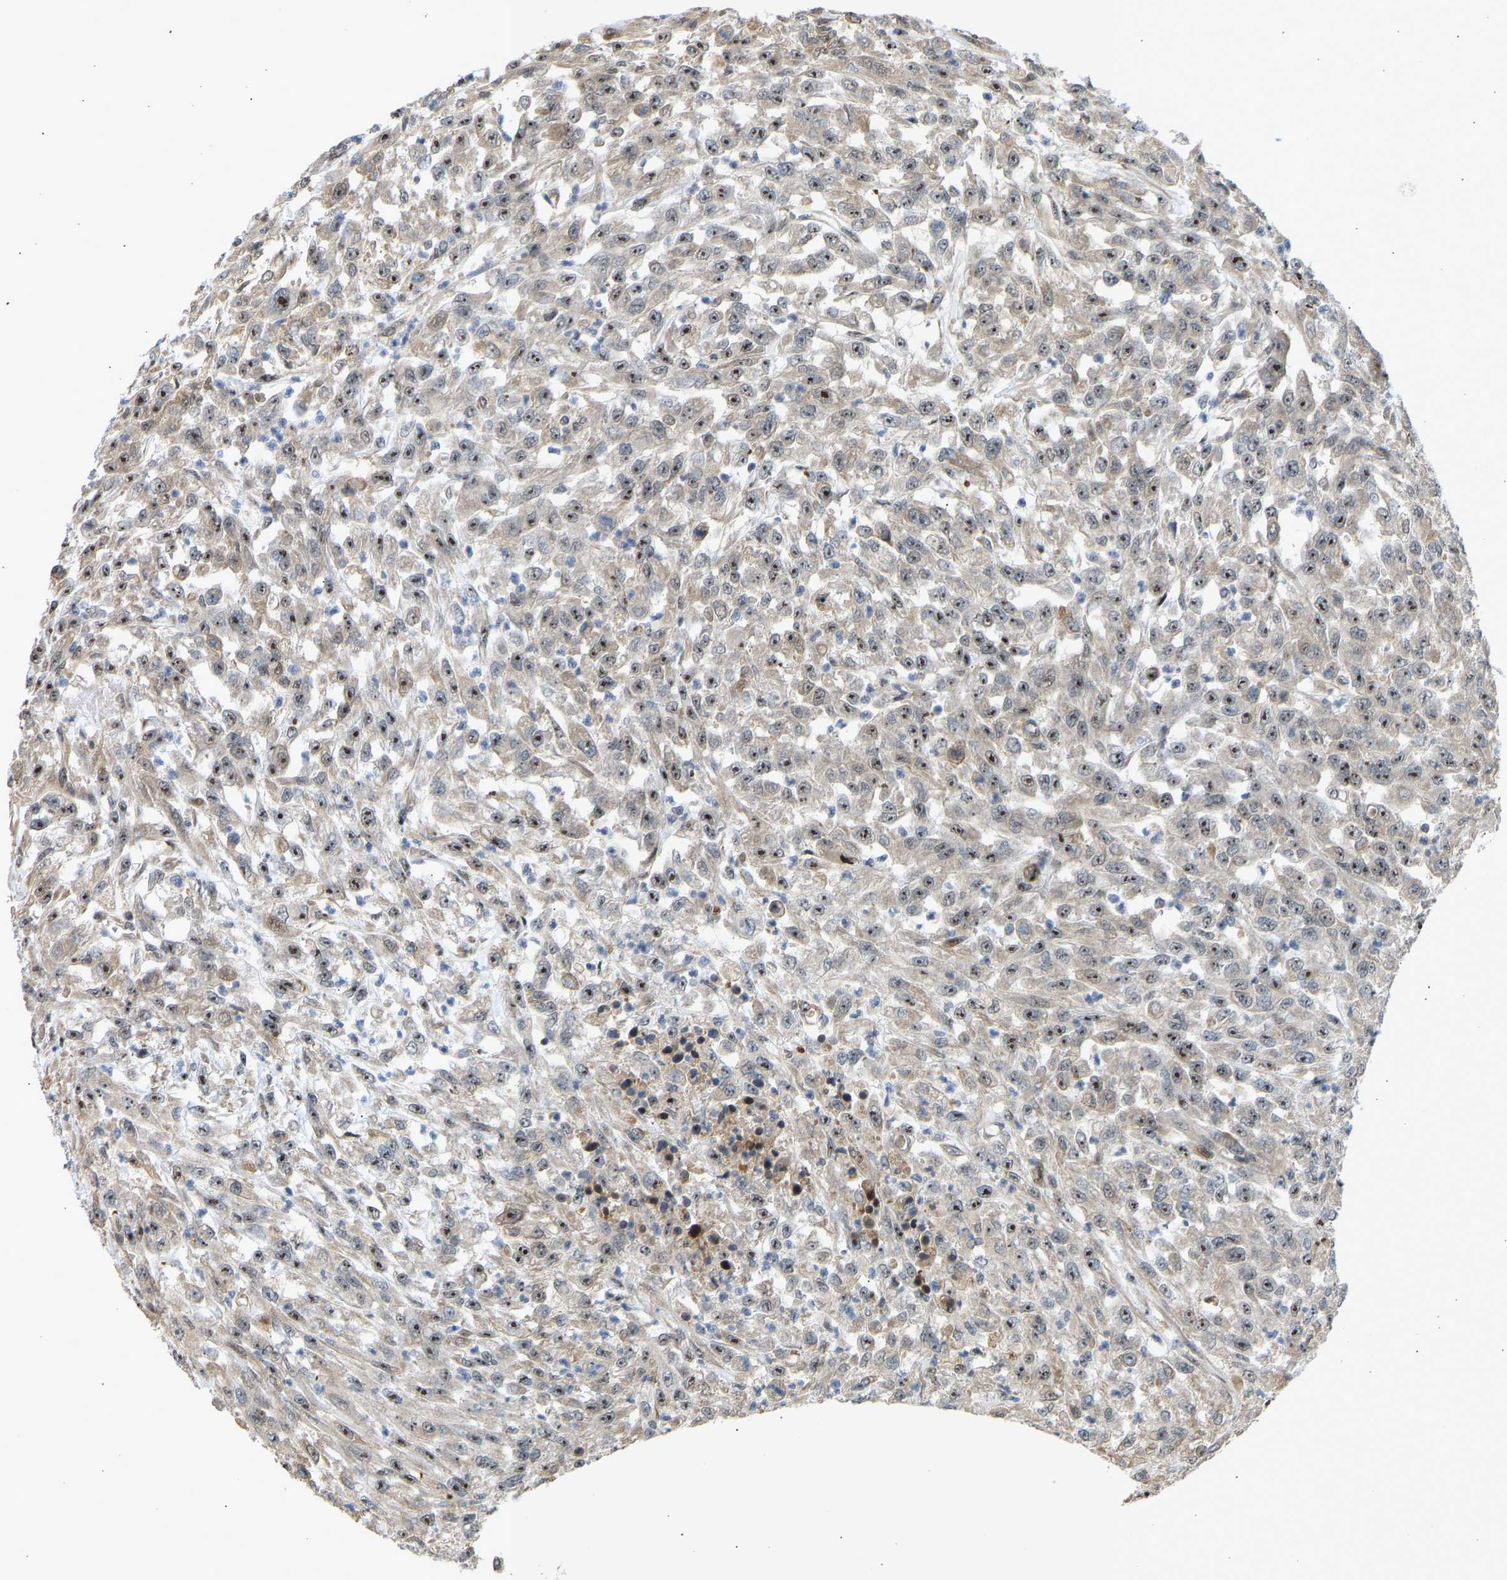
{"staining": {"intensity": "moderate", "quantity": ">75%", "location": "nuclear"}, "tissue": "urothelial cancer", "cell_type": "Tumor cells", "image_type": "cancer", "snomed": [{"axis": "morphology", "description": "Urothelial carcinoma, High grade"}, {"axis": "topography", "description": "Urinary bladder"}], "caption": "Urothelial carcinoma (high-grade) stained with a protein marker displays moderate staining in tumor cells.", "gene": "BAG1", "patient": {"sex": "male", "age": 46}}